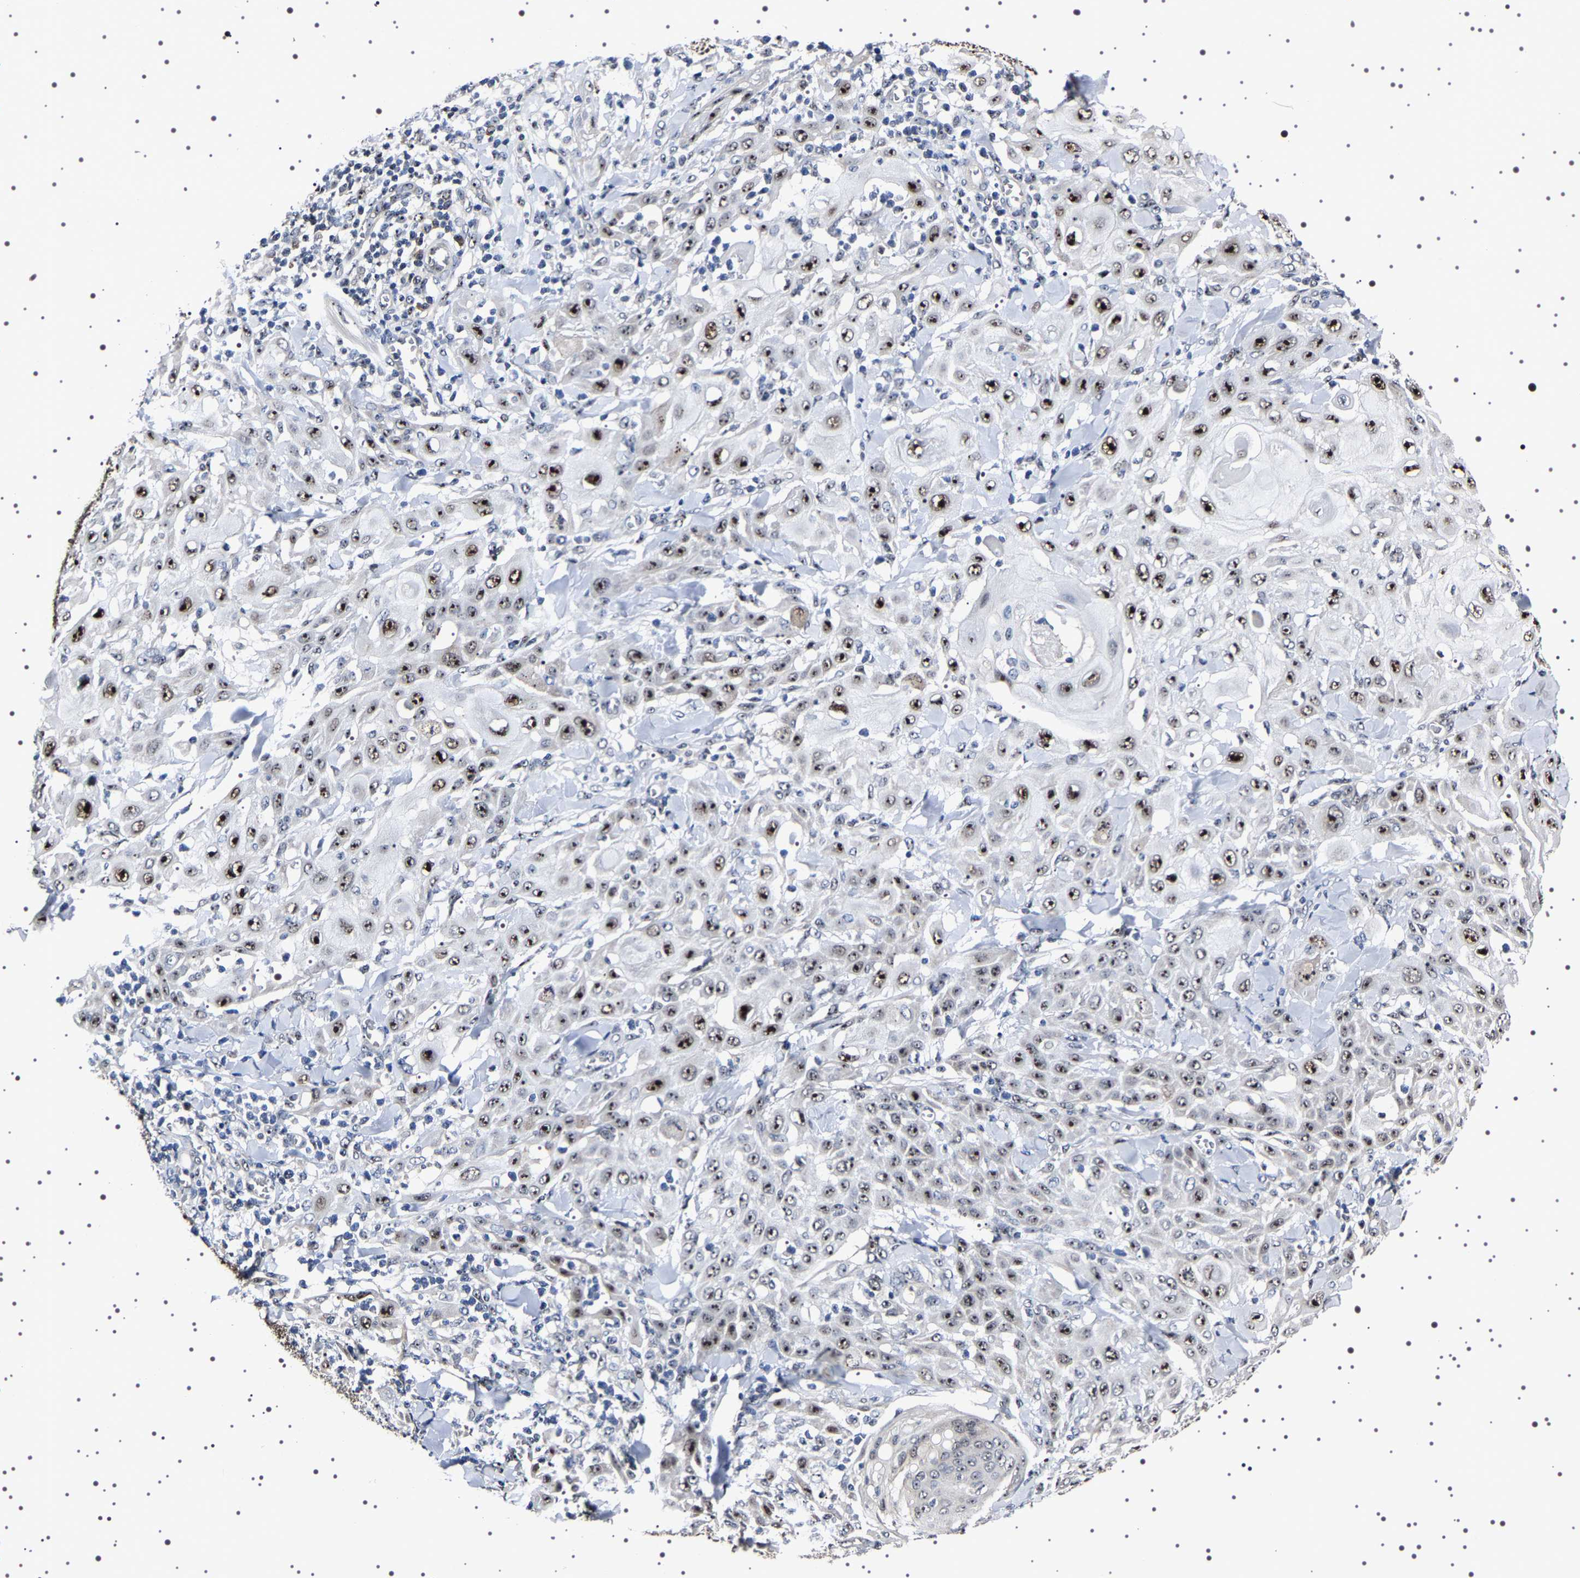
{"staining": {"intensity": "strong", "quantity": ">75%", "location": "nuclear"}, "tissue": "skin cancer", "cell_type": "Tumor cells", "image_type": "cancer", "snomed": [{"axis": "morphology", "description": "Squamous cell carcinoma, NOS"}, {"axis": "topography", "description": "Skin"}], "caption": "Human skin cancer stained with a brown dye reveals strong nuclear positive expression in approximately >75% of tumor cells.", "gene": "GNL3", "patient": {"sex": "male", "age": 24}}